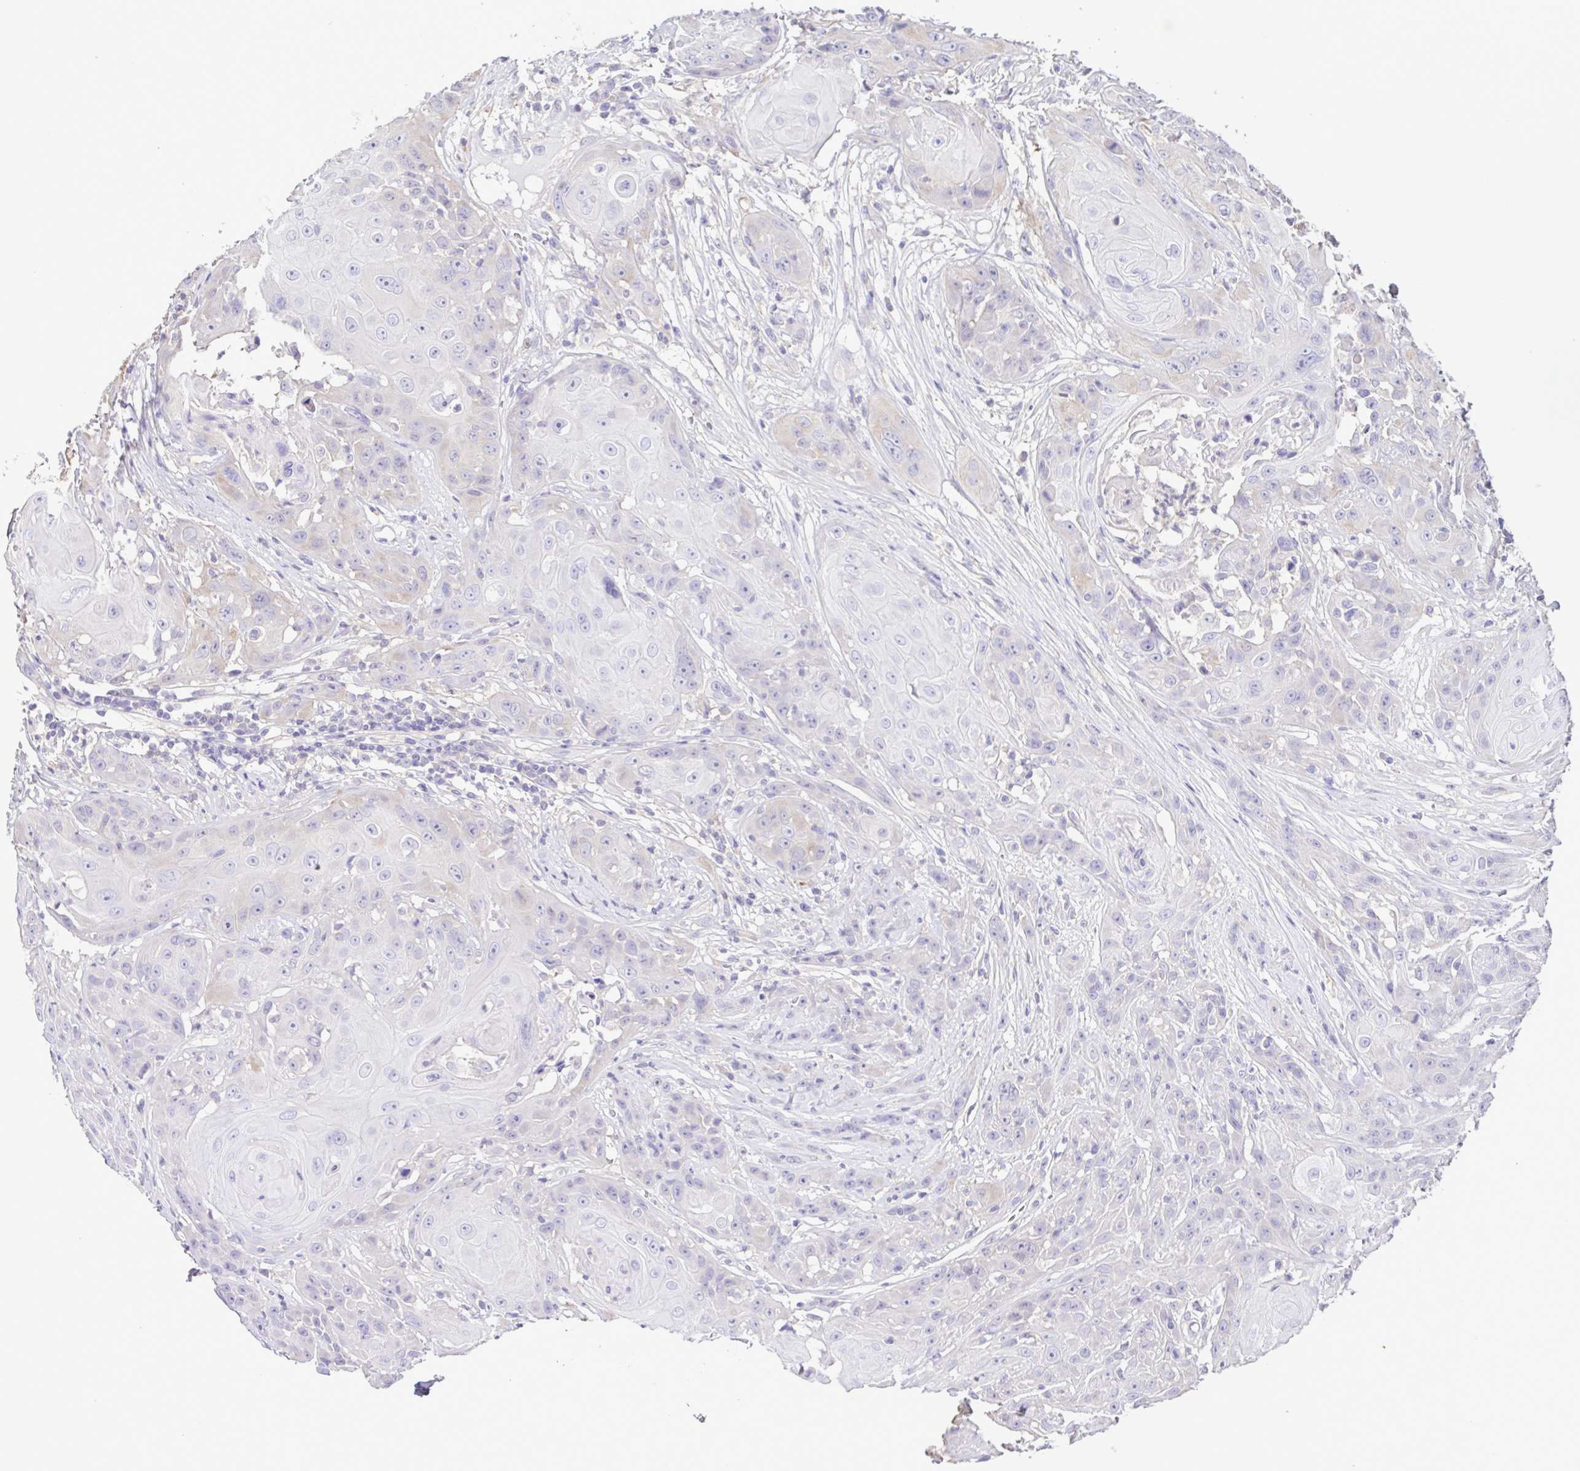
{"staining": {"intensity": "negative", "quantity": "none", "location": "none"}, "tissue": "head and neck cancer", "cell_type": "Tumor cells", "image_type": "cancer", "snomed": [{"axis": "morphology", "description": "Squamous cell carcinoma, NOS"}, {"axis": "topography", "description": "Skin"}, {"axis": "topography", "description": "Head-Neck"}], "caption": "Immunohistochemistry image of neoplastic tissue: human head and neck cancer stained with DAB (3,3'-diaminobenzidine) exhibits no significant protein positivity in tumor cells.", "gene": "CYP17A1", "patient": {"sex": "male", "age": 80}}